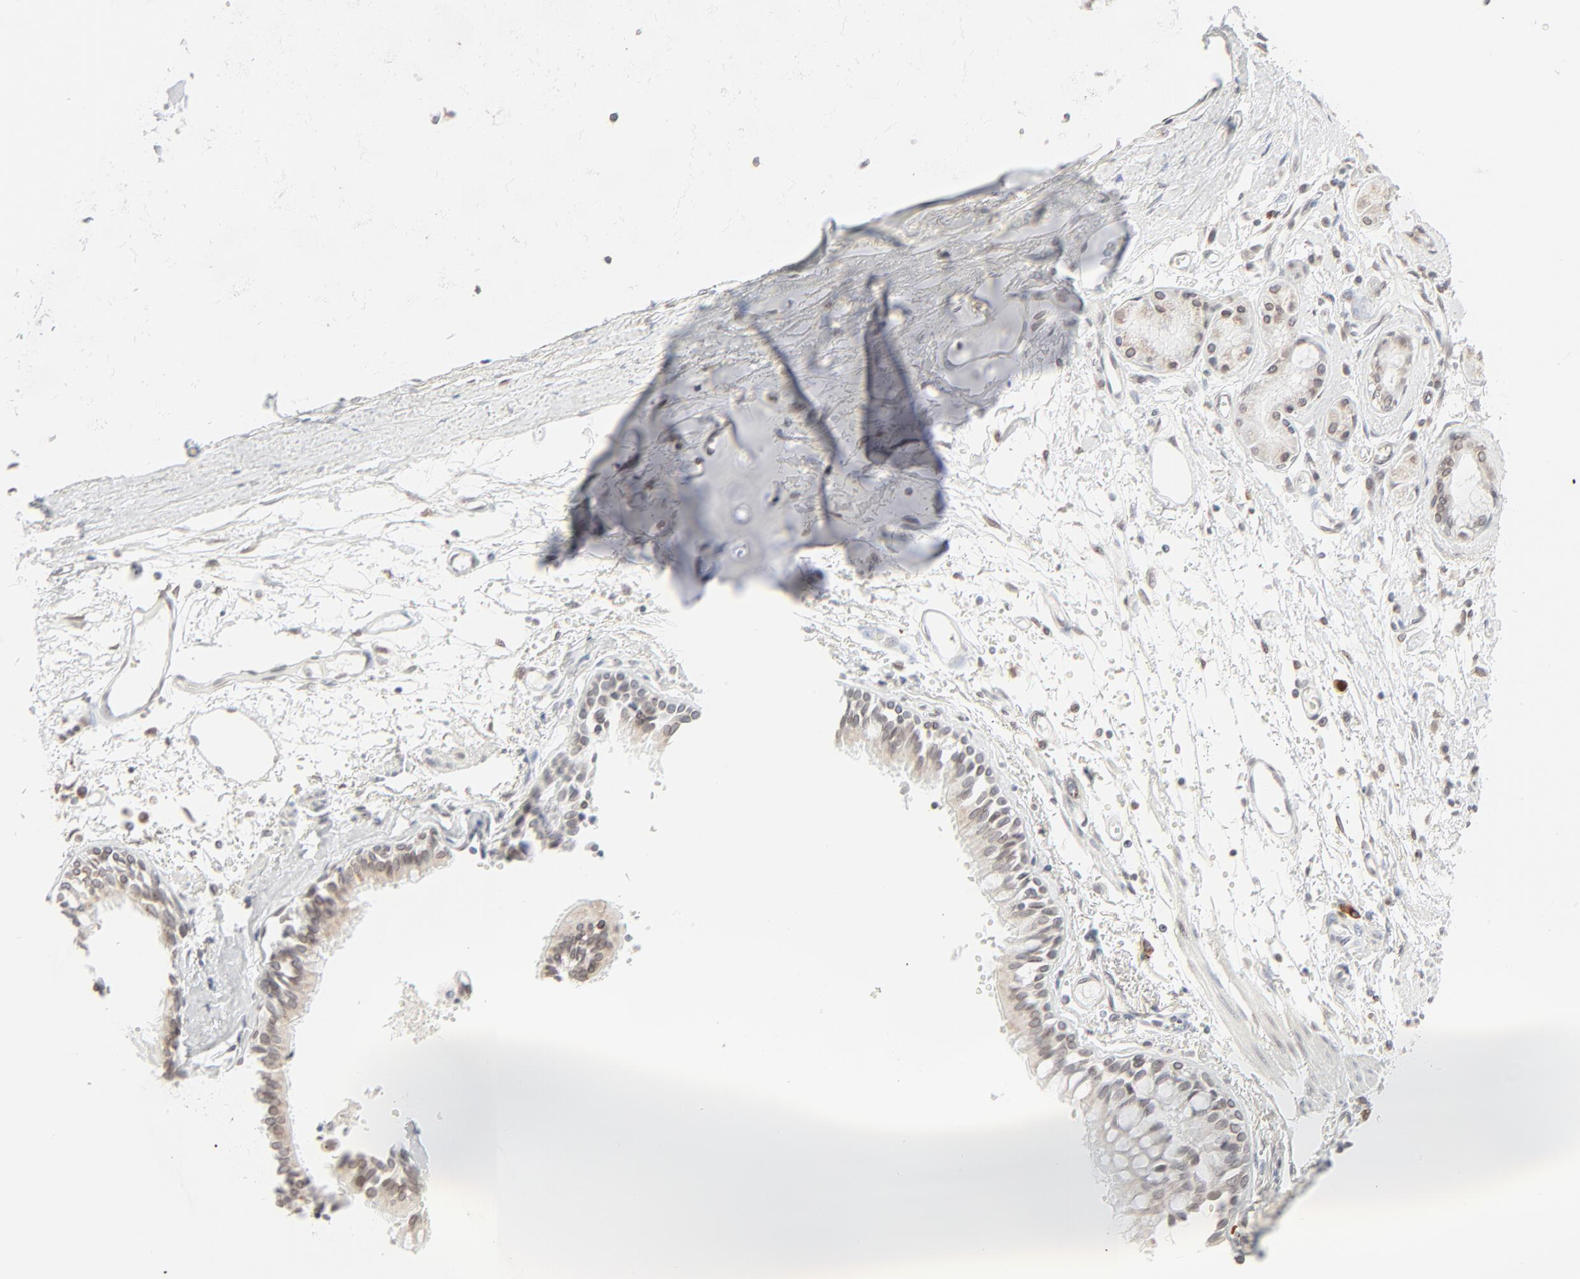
{"staining": {"intensity": "moderate", "quantity": ">75%", "location": "cytoplasmic/membranous,nuclear"}, "tissue": "bronchus", "cell_type": "Respiratory epithelial cells", "image_type": "normal", "snomed": [{"axis": "morphology", "description": "Normal tissue, NOS"}, {"axis": "topography", "description": "Bronchus"}, {"axis": "topography", "description": "Lung"}], "caption": "Respiratory epithelial cells display medium levels of moderate cytoplasmic/membranous,nuclear staining in approximately >75% of cells in benign human bronchus.", "gene": "MAD1L1", "patient": {"sex": "female", "age": 56}}